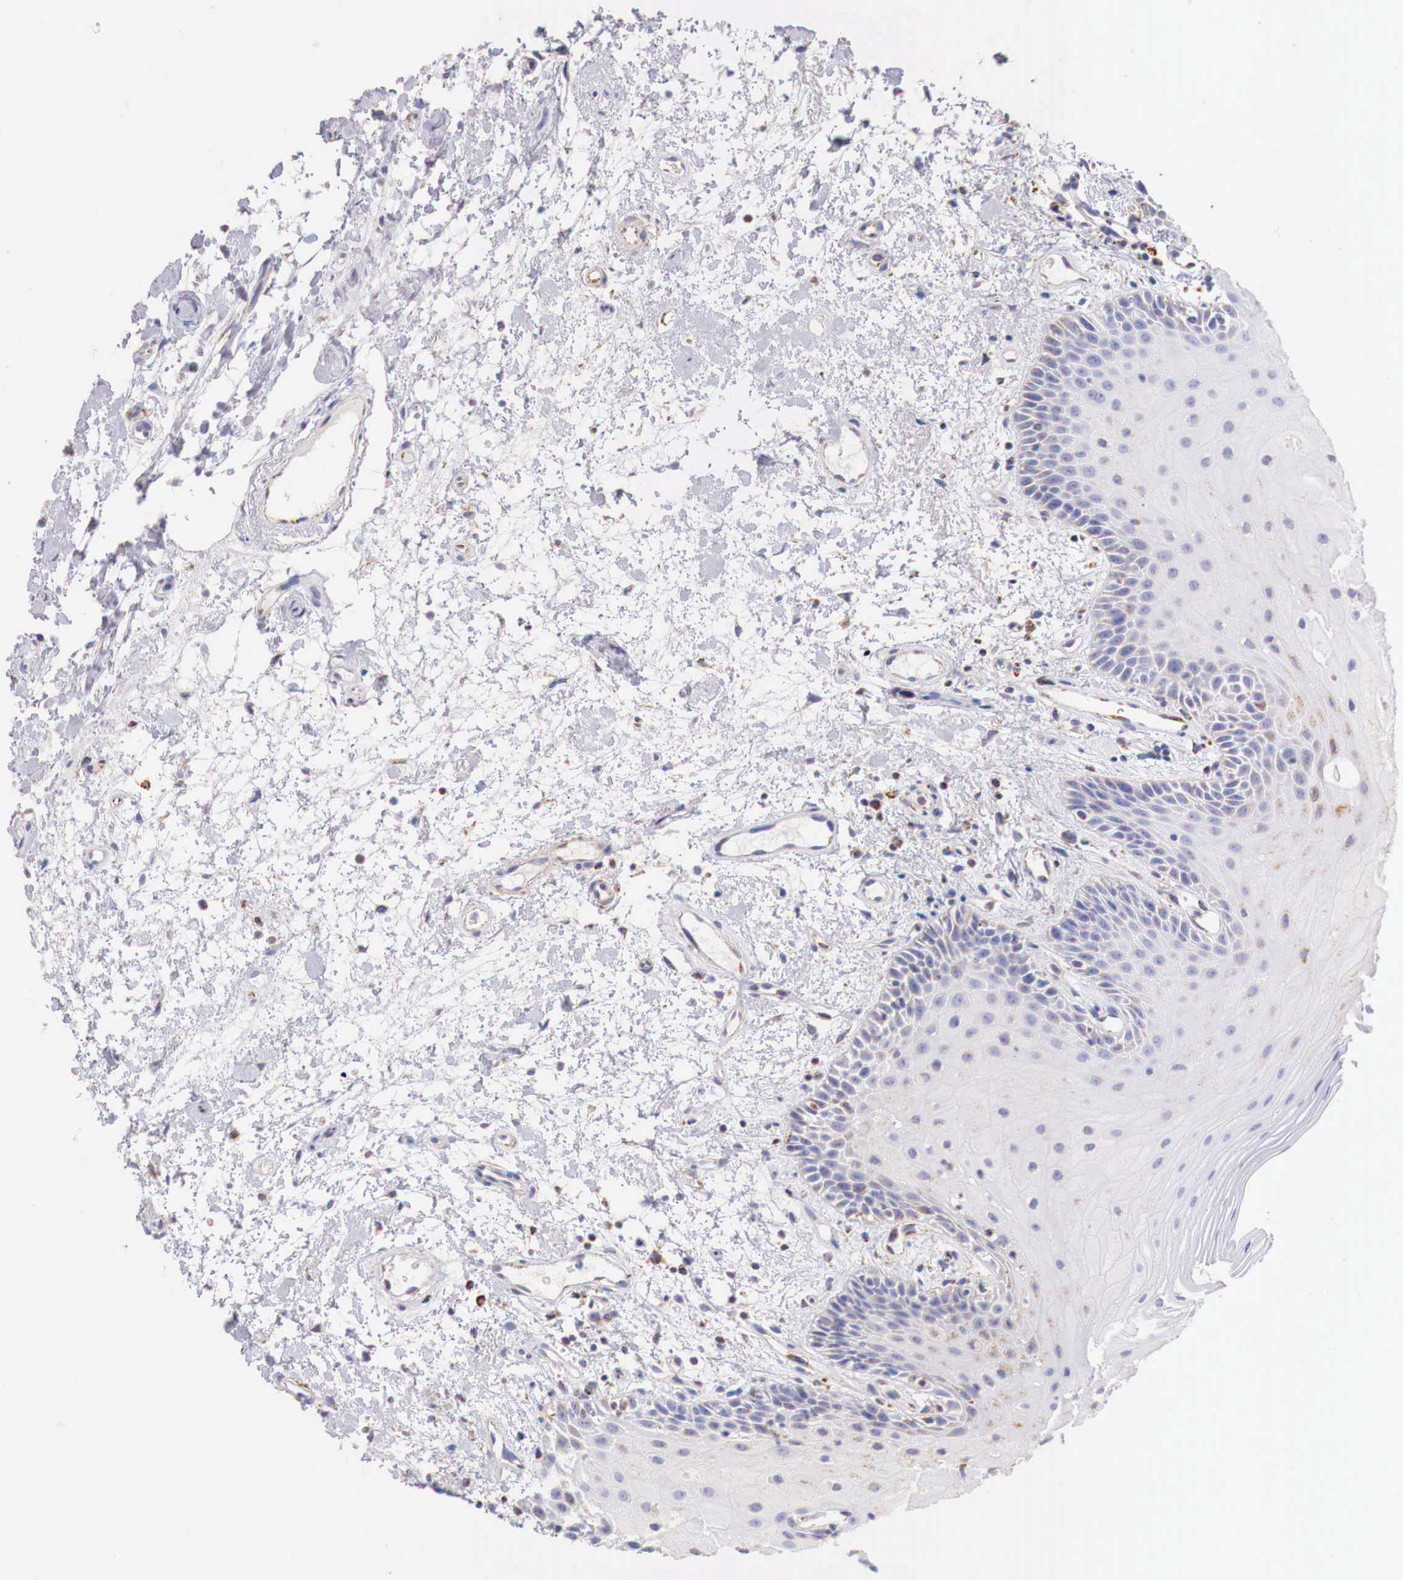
{"staining": {"intensity": "weak", "quantity": "25%-75%", "location": "cytoplasmic/membranous"}, "tissue": "oral mucosa", "cell_type": "Squamous epithelial cells", "image_type": "normal", "snomed": [{"axis": "morphology", "description": "Normal tissue, NOS"}, {"axis": "topography", "description": "Oral tissue"}], "caption": "Immunohistochemical staining of unremarkable human oral mucosa exhibits weak cytoplasmic/membranous protein expression in about 25%-75% of squamous epithelial cells. (brown staining indicates protein expression, while blue staining denotes nuclei).", "gene": "IDH3G", "patient": {"sex": "female", "age": 79}}